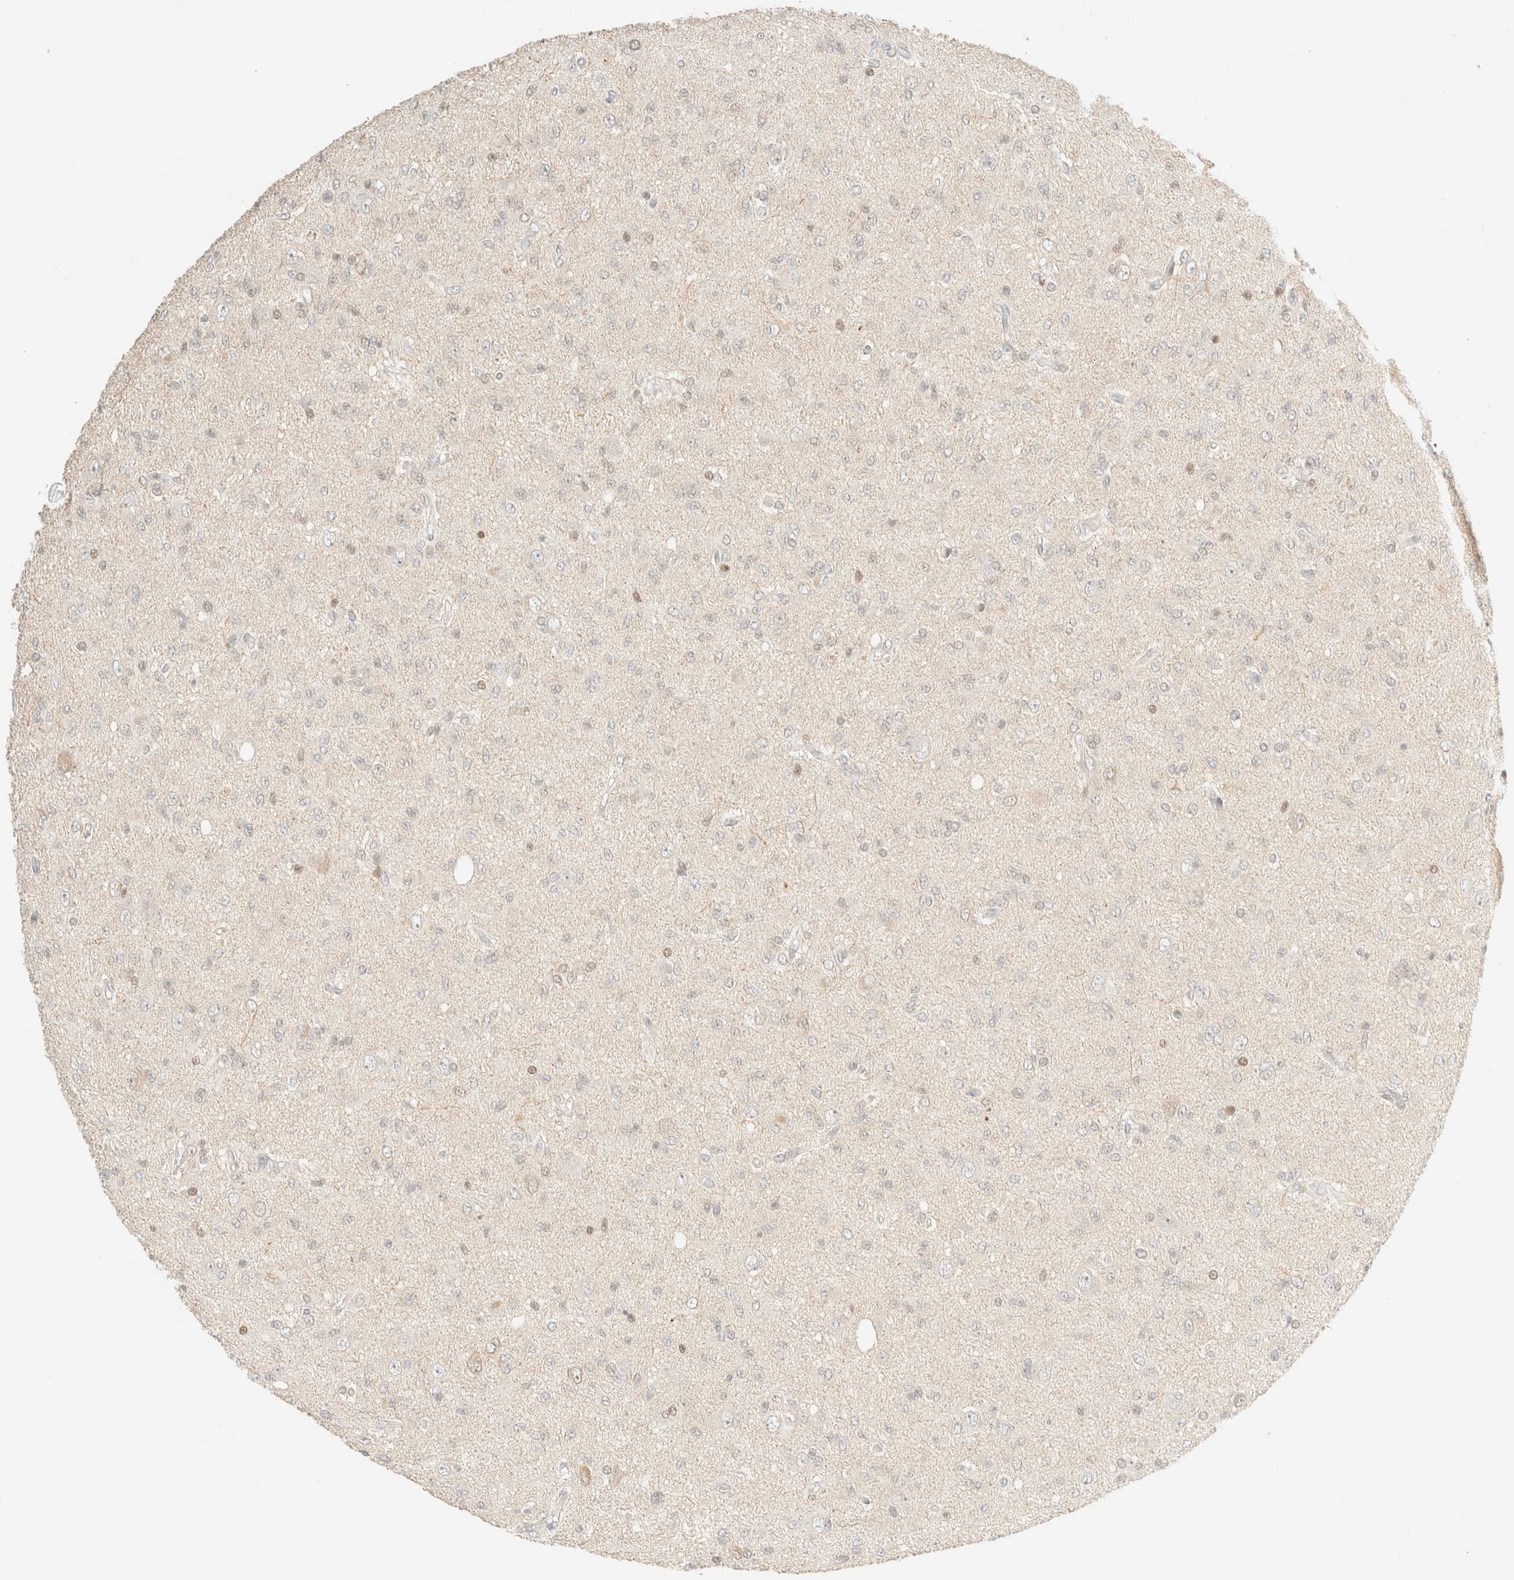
{"staining": {"intensity": "negative", "quantity": "none", "location": "none"}, "tissue": "glioma", "cell_type": "Tumor cells", "image_type": "cancer", "snomed": [{"axis": "morphology", "description": "Glioma, malignant, High grade"}, {"axis": "topography", "description": "Brain"}], "caption": "Histopathology image shows no protein staining in tumor cells of glioma tissue.", "gene": "TSR1", "patient": {"sex": "female", "age": 59}}